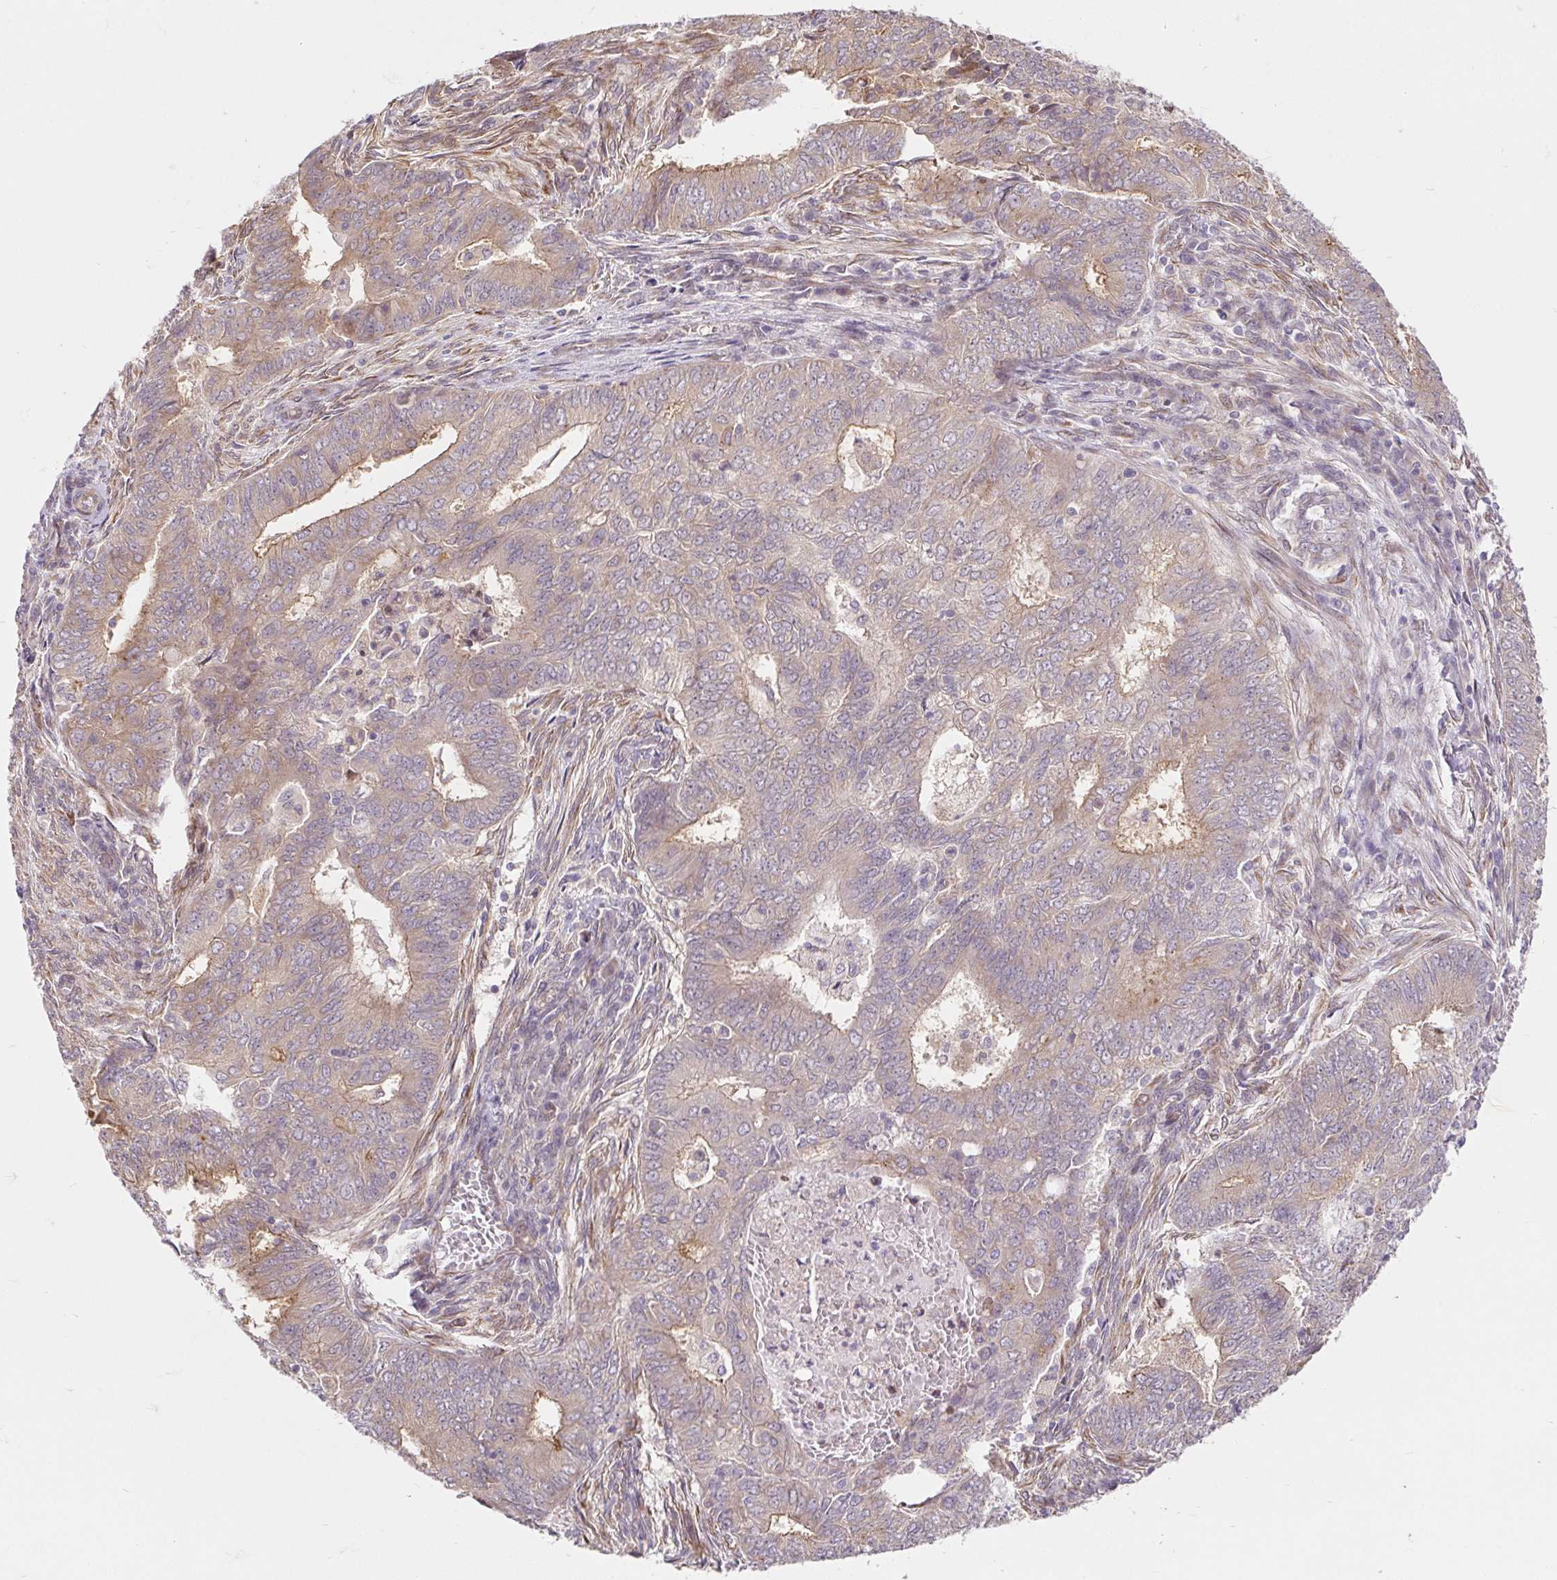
{"staining": {"intensity": "weak", "quantity": "<25%", "location": "cytoplasmic/membranous"}, "tissue": "endometrial cancer", "cell_type": "Tumor cells", "image_type": "cancer", "snomed": [{"axis": "morphology", "description": "Adenocarcinoma, NOS"}, {"axis": "topography", "description": "Endometrium"}], "caption": "Endometrial cancer (adenocarcinoma) stained for a protein using immunohistochemistry (IHC) exhibits no expression tumor cells.", "gene": "LYPD5", "patient": {"sex": "female", "age": 62}}